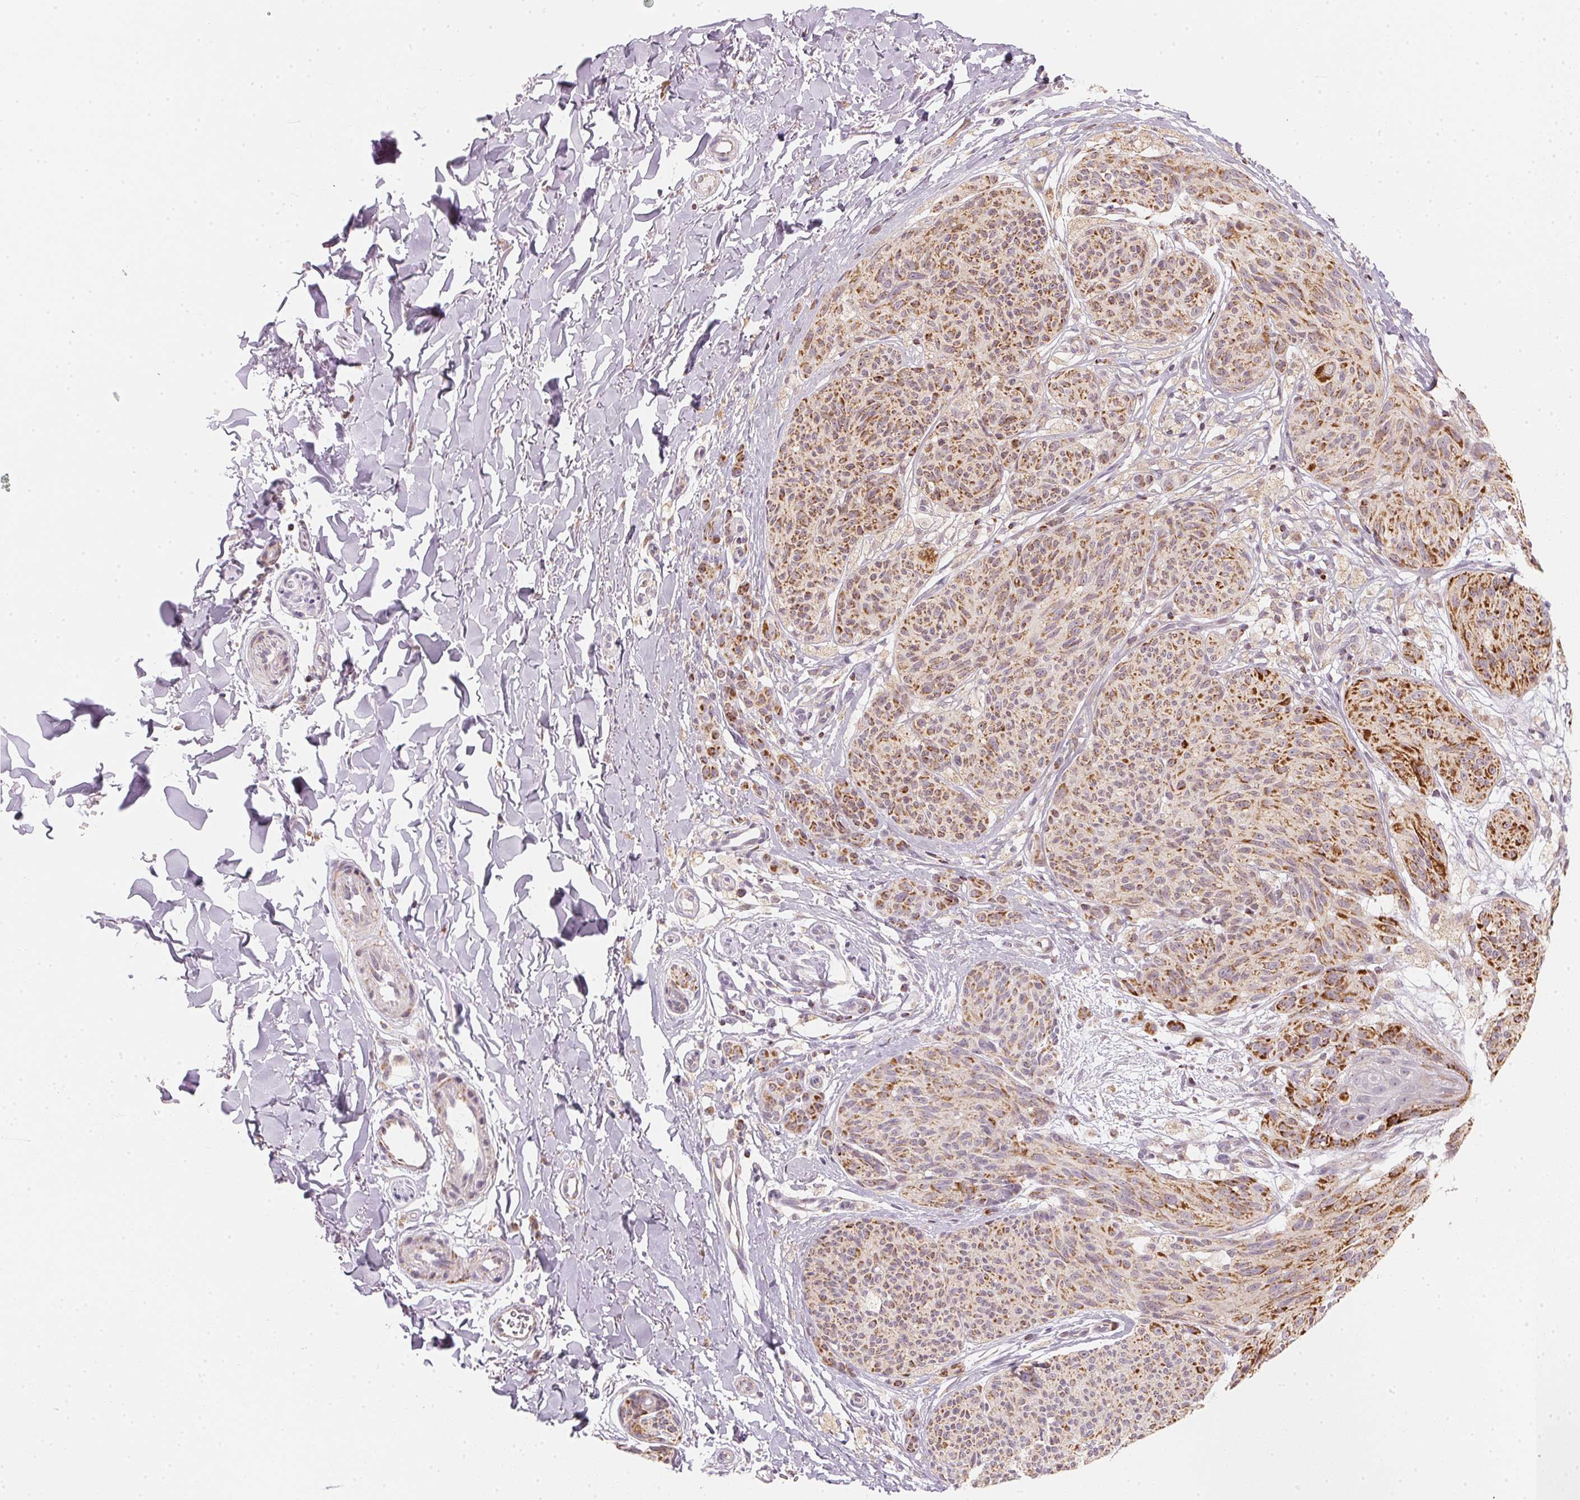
{"staining": {"intensity": "moderate", "quantity": ">75%", "location": "cytoplasmic/membranous"}, "tissue": "melanoma", "cell_type": "Tumor cells", "image_type": "cancer", "snomed": [{"axis": "morphology", "description": "Malignant melanoma, NOS"}, {"axis": "topography", "description": "Skin"}], "caption": "The photomicrograph reveals immunohistochemical staining of melanoma. There is moderate cytoplasmic/membranous expression is identified in about >75% of tumor cells.", "gene": "GIPC2", "patient": {"sex": "female", "age": 87}}